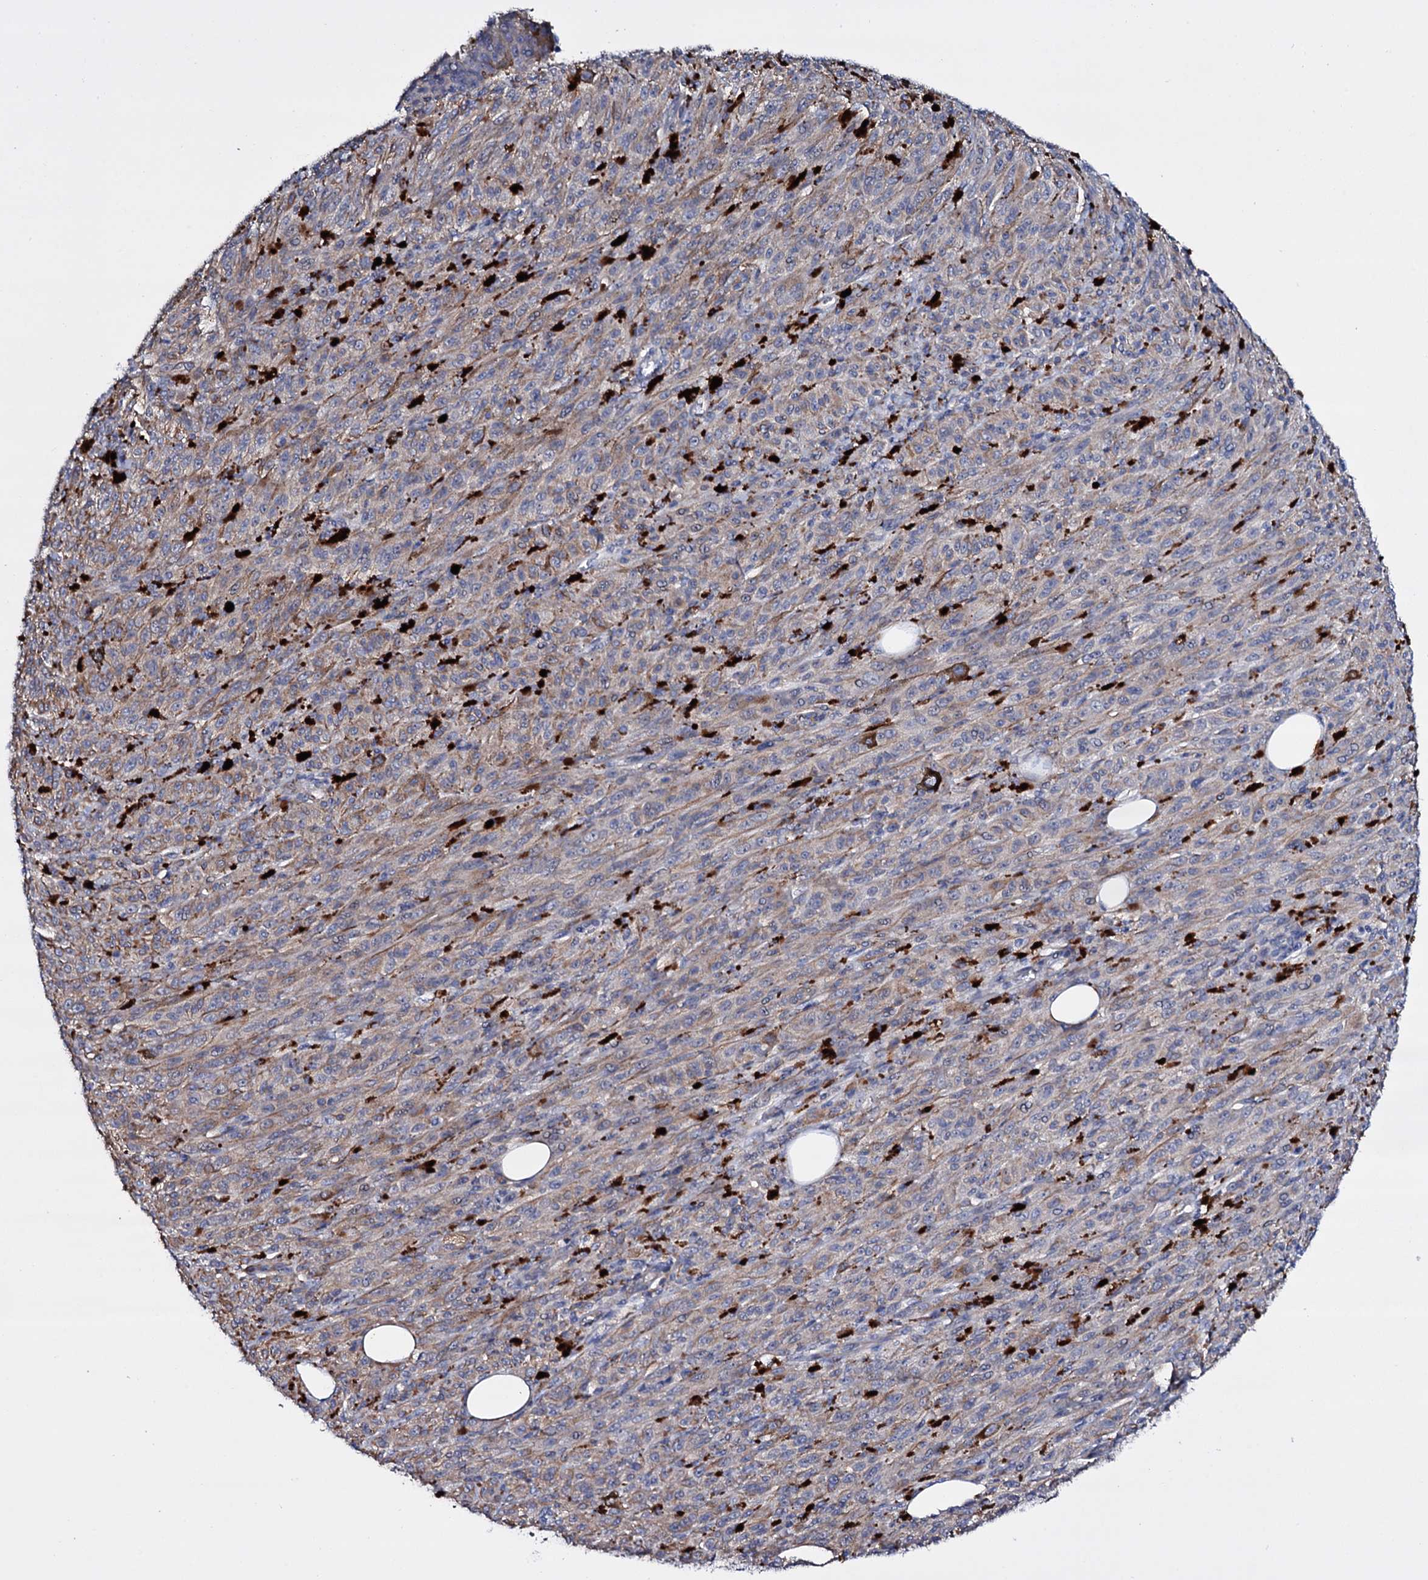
{"staining": {"intensity": "weak", "quantity": "25%-75%", "location": "cytoplasmic/membranous"}, "tissue": "melanoma", "cell_type": "Tumor cells", "image_type": "cancer", "snomed": [{"axis": "morphology", "description": "Malignant melanoma, NOS"}, {"axis": "topography", "description": "Skin"}], "caption": "A photomicrograph of melanoma stained for a protein demonstrates weak cytoplasmic/membranous brown staining in tumor cells. Nuclei are stained in blue.", "gene": "BCL2L14", "patient": {"sex": "female", "age": 52}}